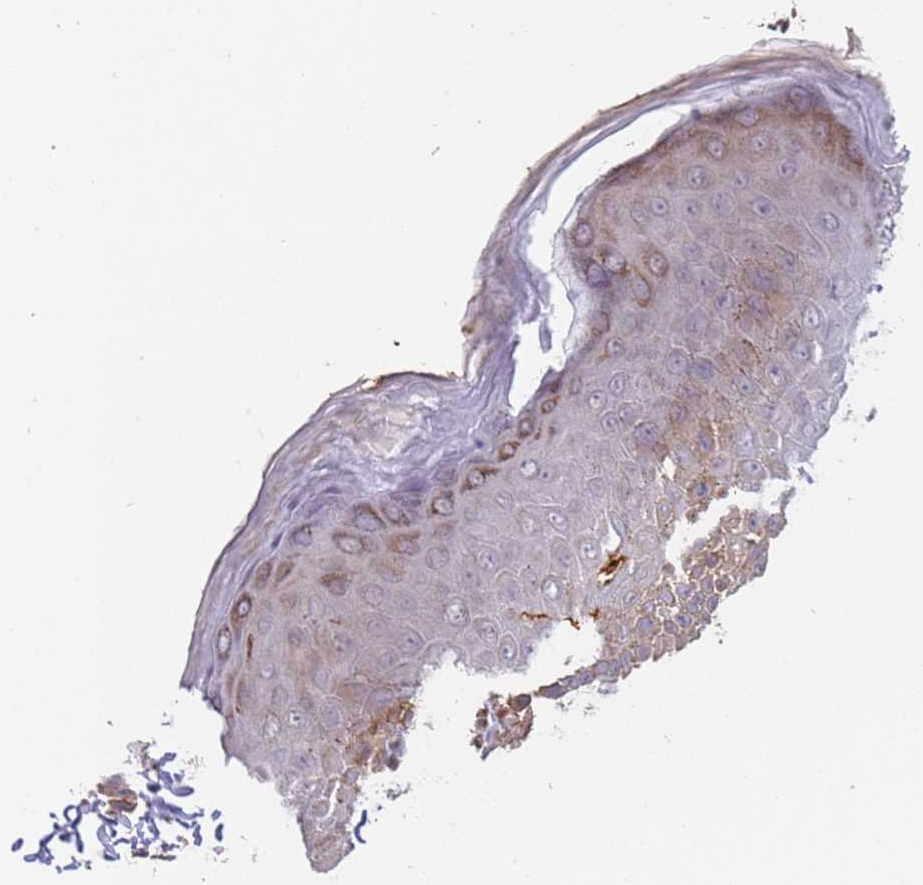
{"staining": {"intensity": "moderate", "quantity": "<25%", "location": "cytoplasmic/membranous"}, "tissue": "skin", "cell_type": "Epidermal cells", "image_type": "normal", "snomed": [{"axis": "morphology", "description": "Normal tissue, NOS"}, {"axis": "topography", "description": "Anal"}], "caption": "Skin was stained to show a protein in brown. There is low levels of moderate cytoplasmic/membranous expression in about <25% of epidermal cells. The staining was performed using DAB to visualize the protein expression in brown, while the nuclei were stained in blue with hematoxylin (Magnification: 20x).", "gene": "M6PR", "patient": {"sex": "male", "age": 44}}